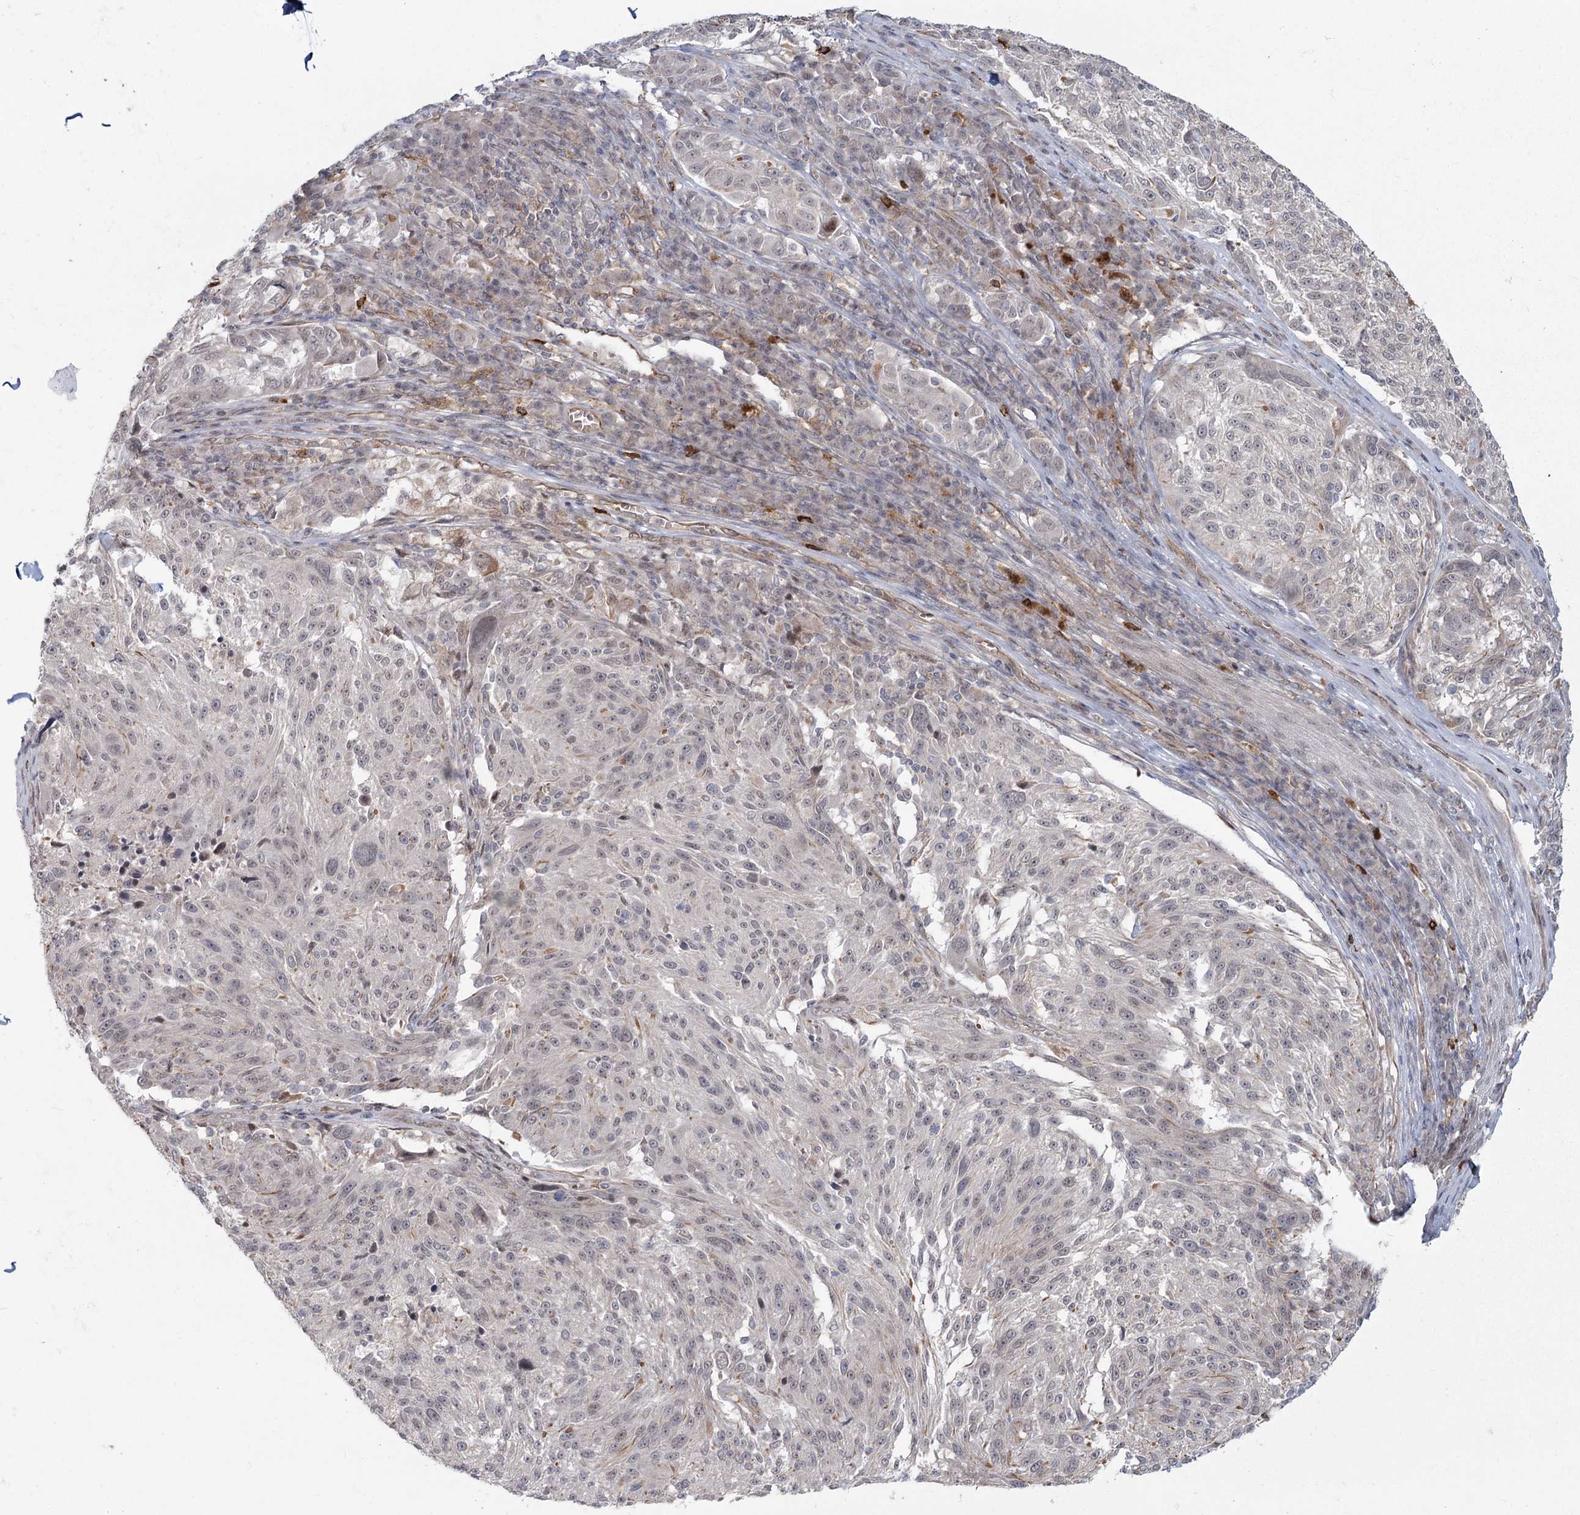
{"staining": {"intensity": "negative", "quantity": "none", "location": "none"}, "tissue": "melanoma", "cell_type": "Tumor cells", "image_type": "cancer", "snomed": [{"axis": "morphology", "description": "Malignant melanoma, NOS"}, {"axis": "topography", "description": "Skin"}], "caption": "This is an immunohistochemistry photomicrograph of human melanoma. There is no staining in tumor cells.", "gene": "AP2M1", "patient": {"sex": "male", "age": 53}}